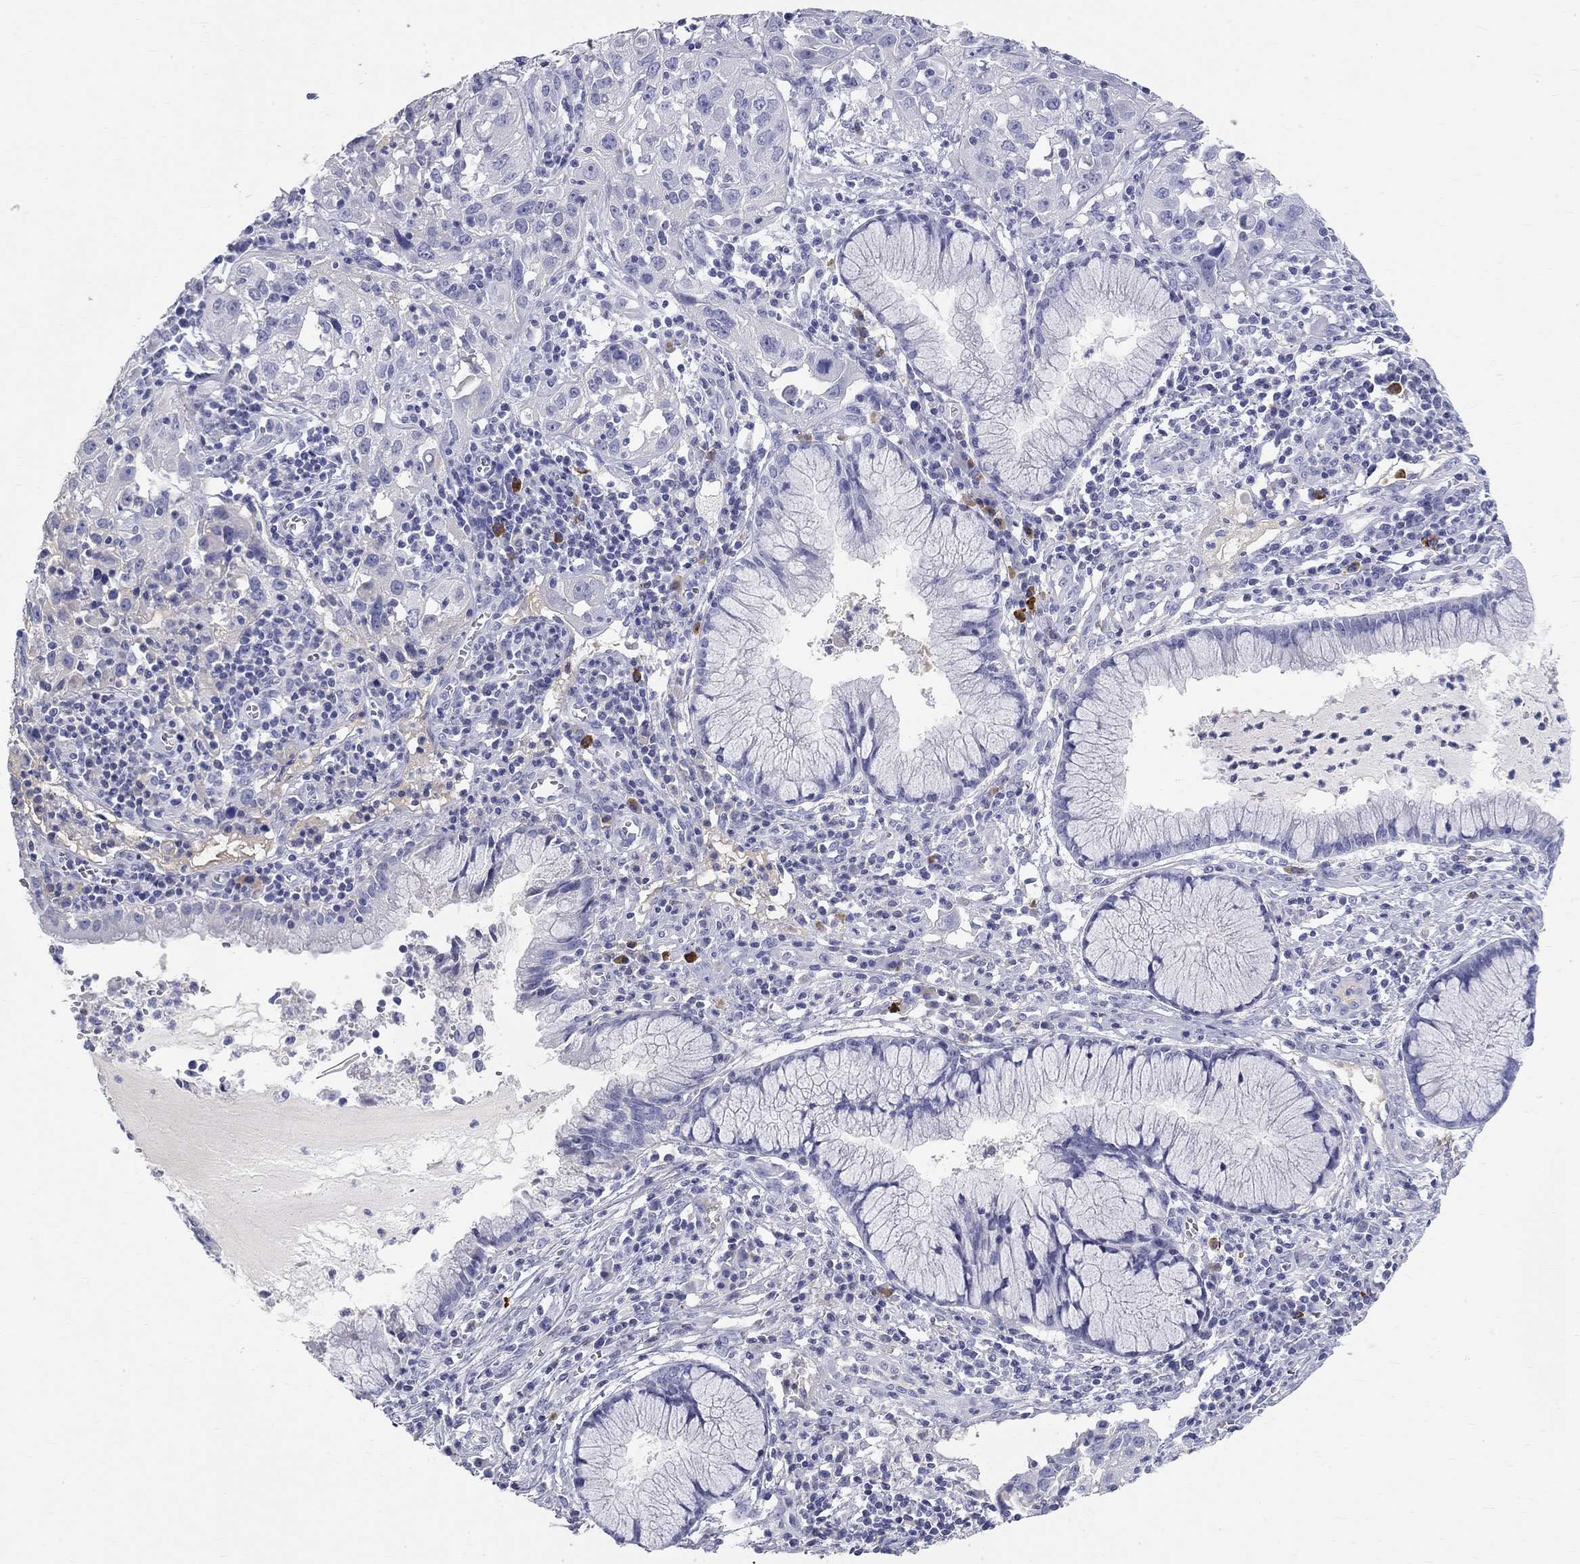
{"staining": {"intensity": "negative", "quantity": "none", "location": "none"}, "tissue": "cervical cancer", "cell_type": "Tumor cells", "image_type": "cancer", "snomed": [{"axis": "morphology", "description": "Squamous cell carcinoma, NOS"}, {"axis": "topography", "description": "Cervix"}], "caption": "Squamous cell carcinoma (cervical) stained for a protein using immunohistochemistry (IHC) demonstrates no positivity tumor cells.", "gene": "PHOX2B", "patient": {"sex": "female", "age": 32}}